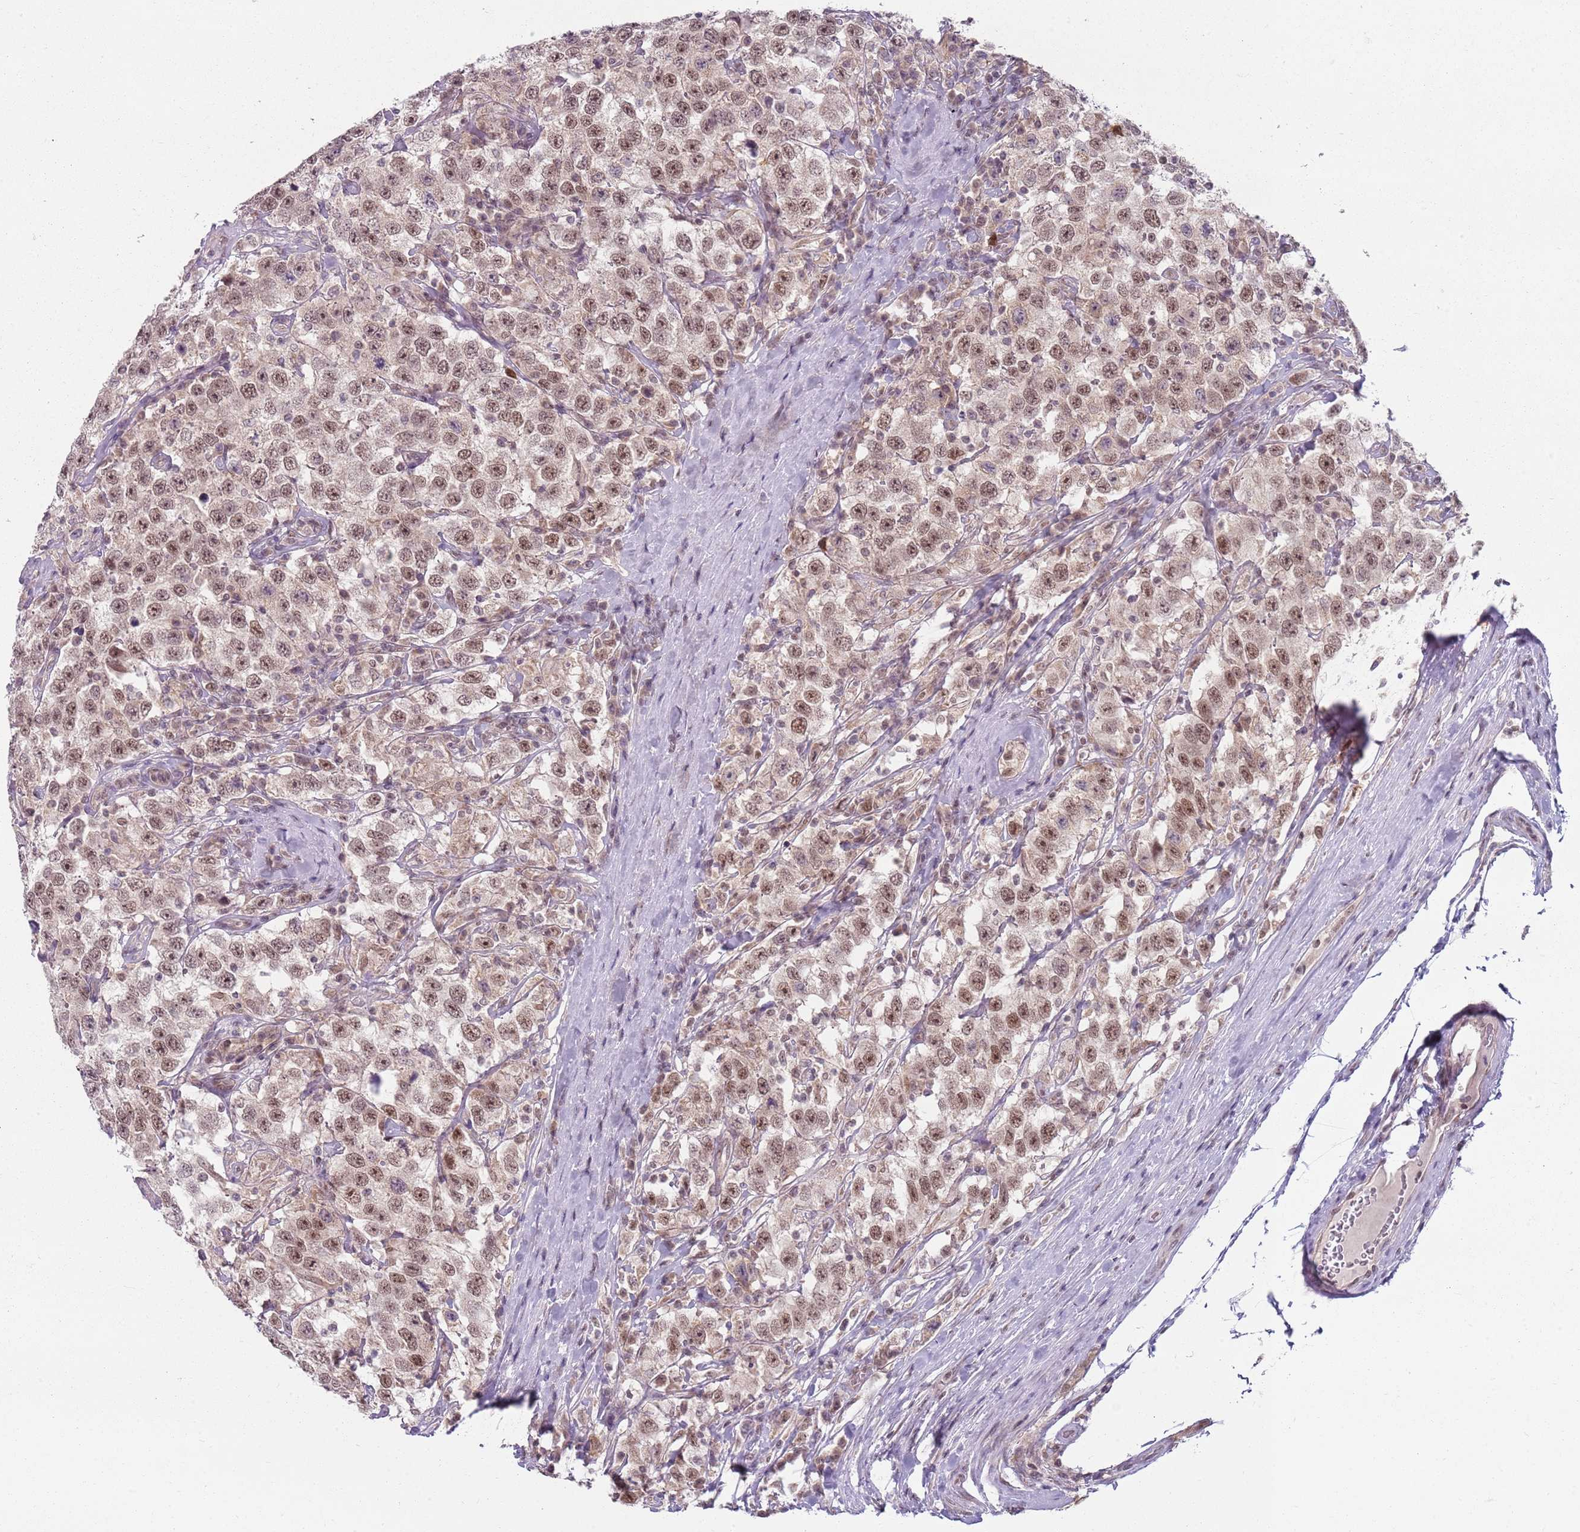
{"staining": {"intensity": "moderate", "quantity": ">75%", "location": "cytoplasmic/membranous,nuclear"}, "tissue": "testis cancer", "cell_type": "Tumor cells", "image_type": "cancer", "snomed": [{"axis": "morphology", "description": "Seminoma, NOS"}, {"axis": "topography", "description": "Testis"}], "caption": "The image reveals immunohistochemical staining of testis seminoma. There is moderate cytoplasmic/membranous and nuclear staining is present in about >75% of tumor cells.", "gene": "SMARCAL1", "patient": {"sex": "male", "age": 41}}